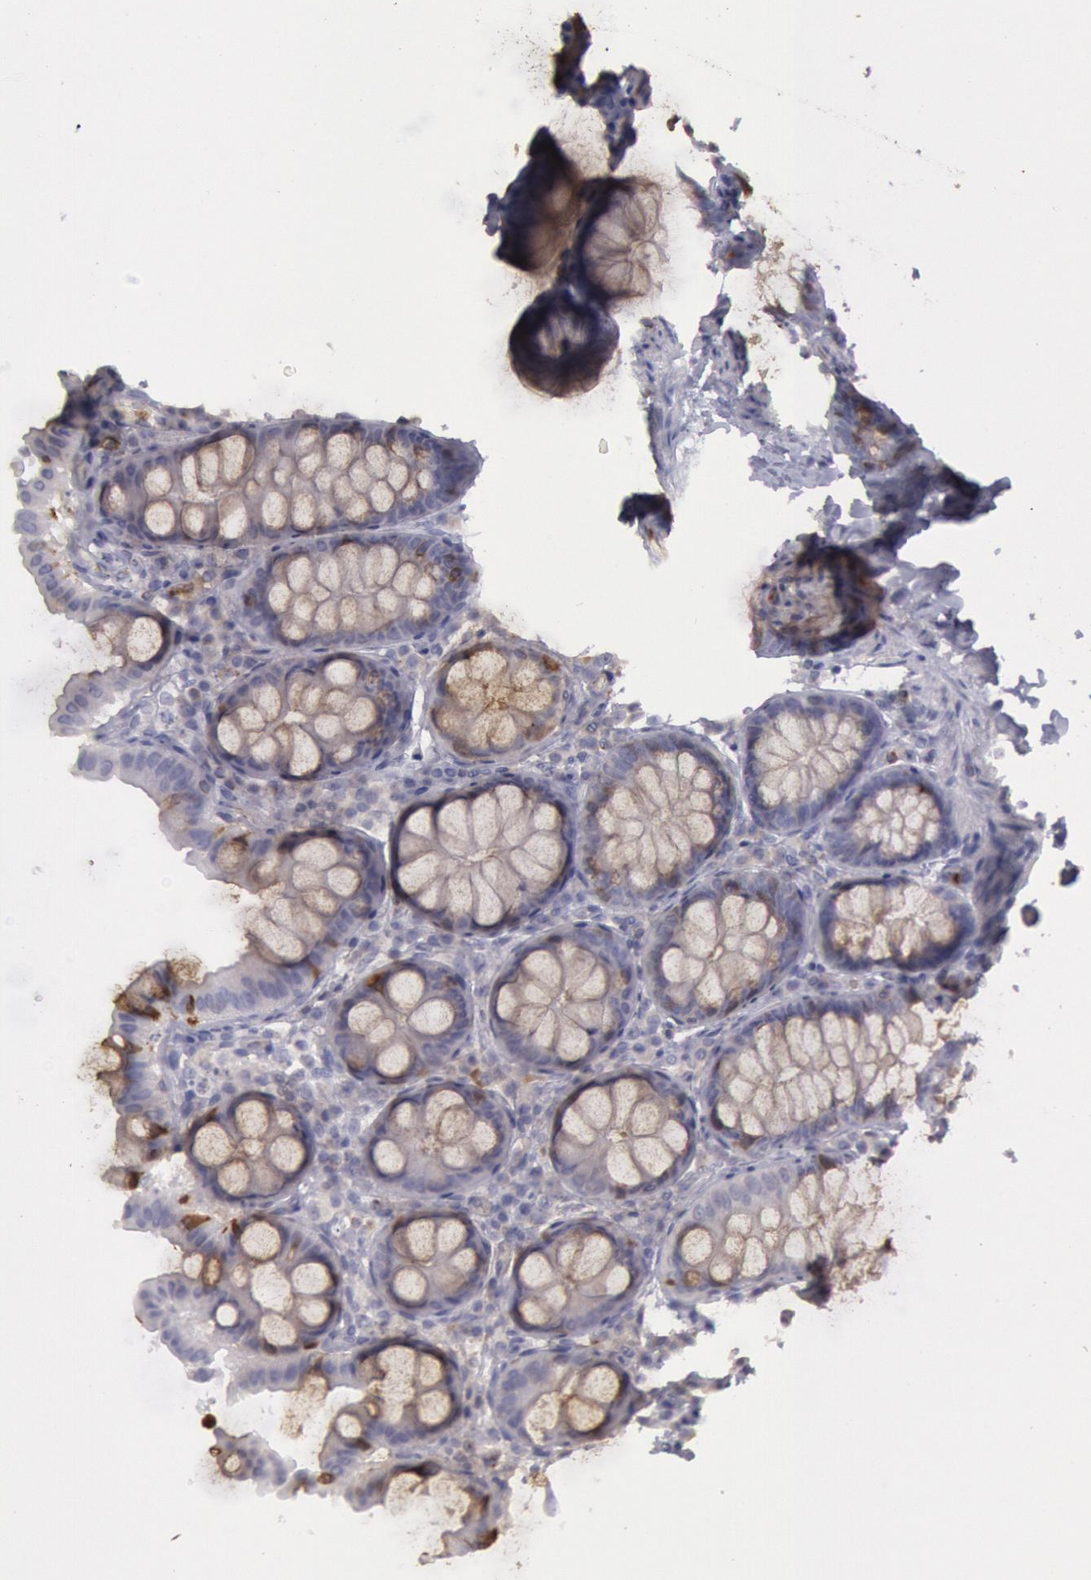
{"staining": {"intensity": "weak", "quantity": "25%-75%", "location": "cytoplasmic/membranous"}, "tissue": "colon", "cell_type": "Glandular cells", "image_type": "normal", "snomed": [{"axis": "morphology", "description": "Normal tissue, NOS"}, {"axis": "topography", "description": "Colon"}], "caption": "Immunohistochemistry (DAB) staining of benign colon displays weak cytoplasmic/membranous protein positivity in approximately 25%-75% of glandular cells.", "gene": "RAB27A", "patient": {"sex": "female", "age": 61}}